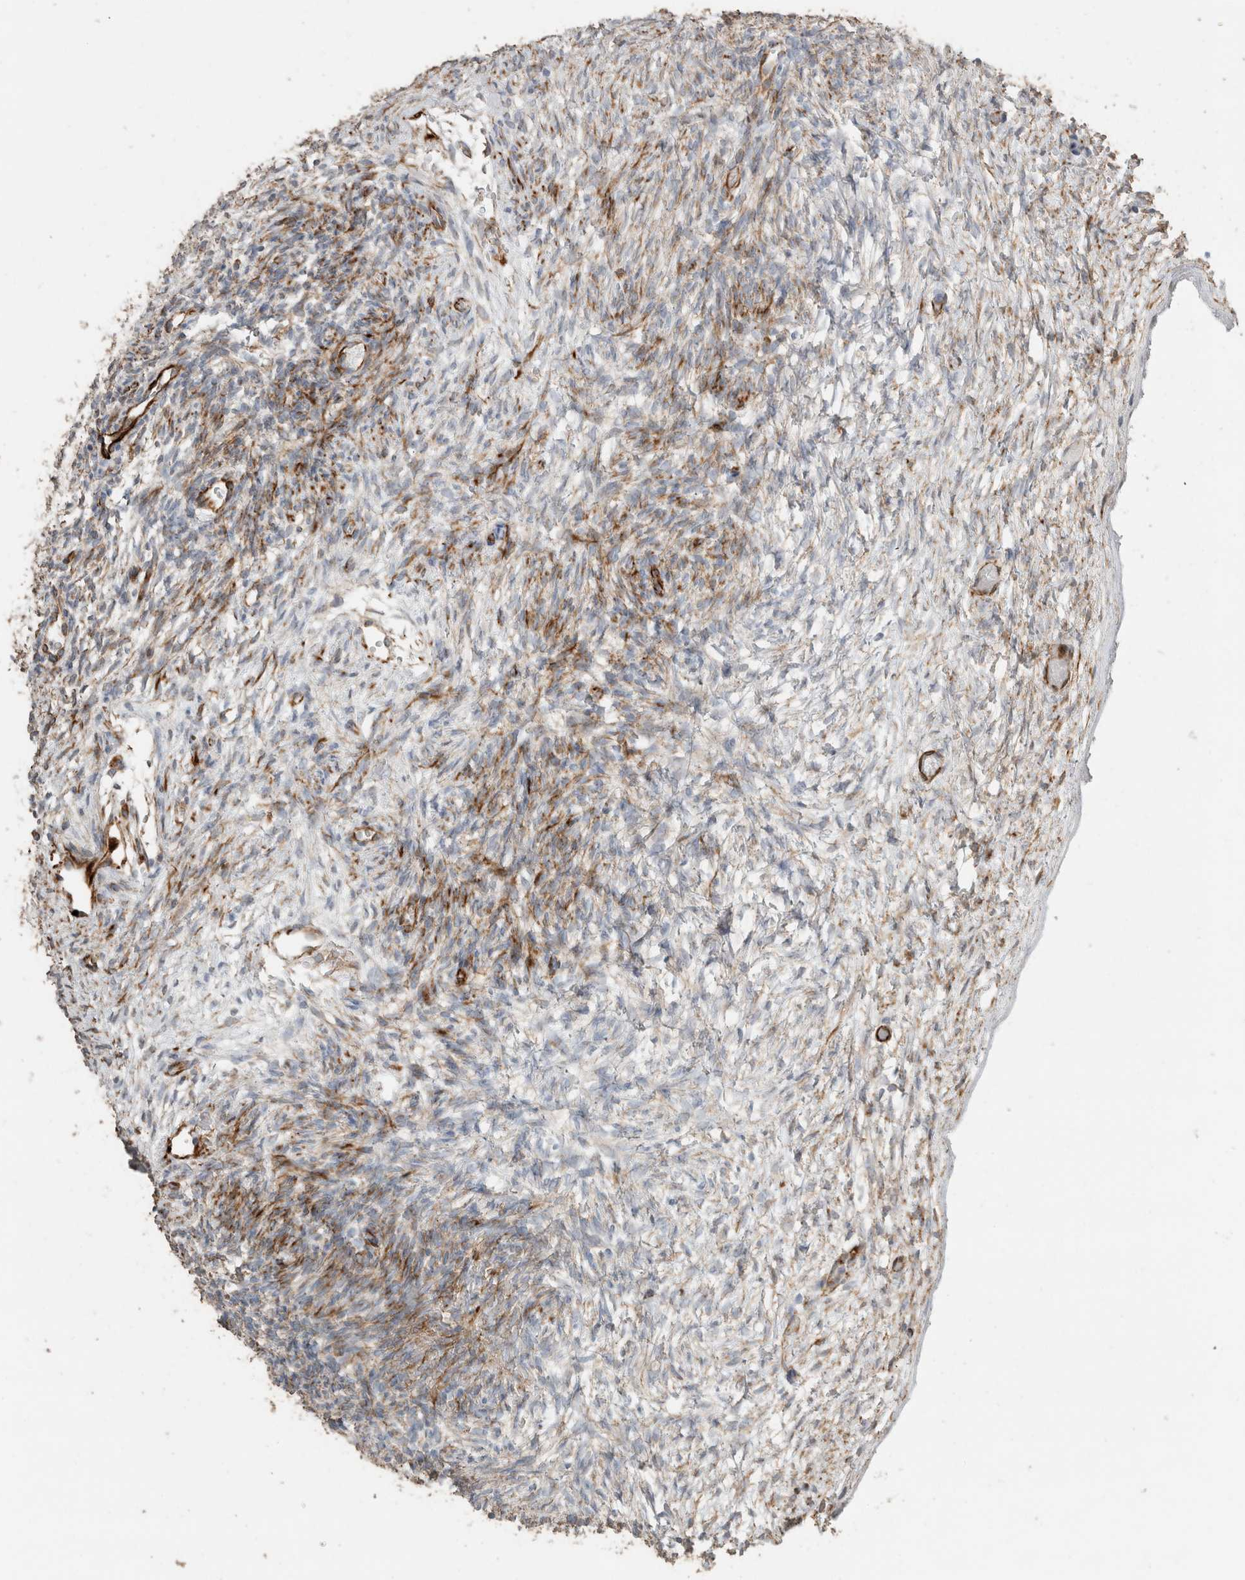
{"staining": {"intensity": "negative", "quantity": "none", "location": "none"}, "tissue": "ovary", "cell_type": "Follicle cells", "image_type": "normal", "snomed": [{"axis": "morphology", "description": "Normal tissue, NOS"}, {"axis": "topography", "description": "Ovary"}], "caption": "This is a micrograph of immunohistochemistry (IHC) staining of normal ovary, which shows no positivity in follicle cells.", "gene": "LY86", "patient": {"sex": "female", "age": 34}}